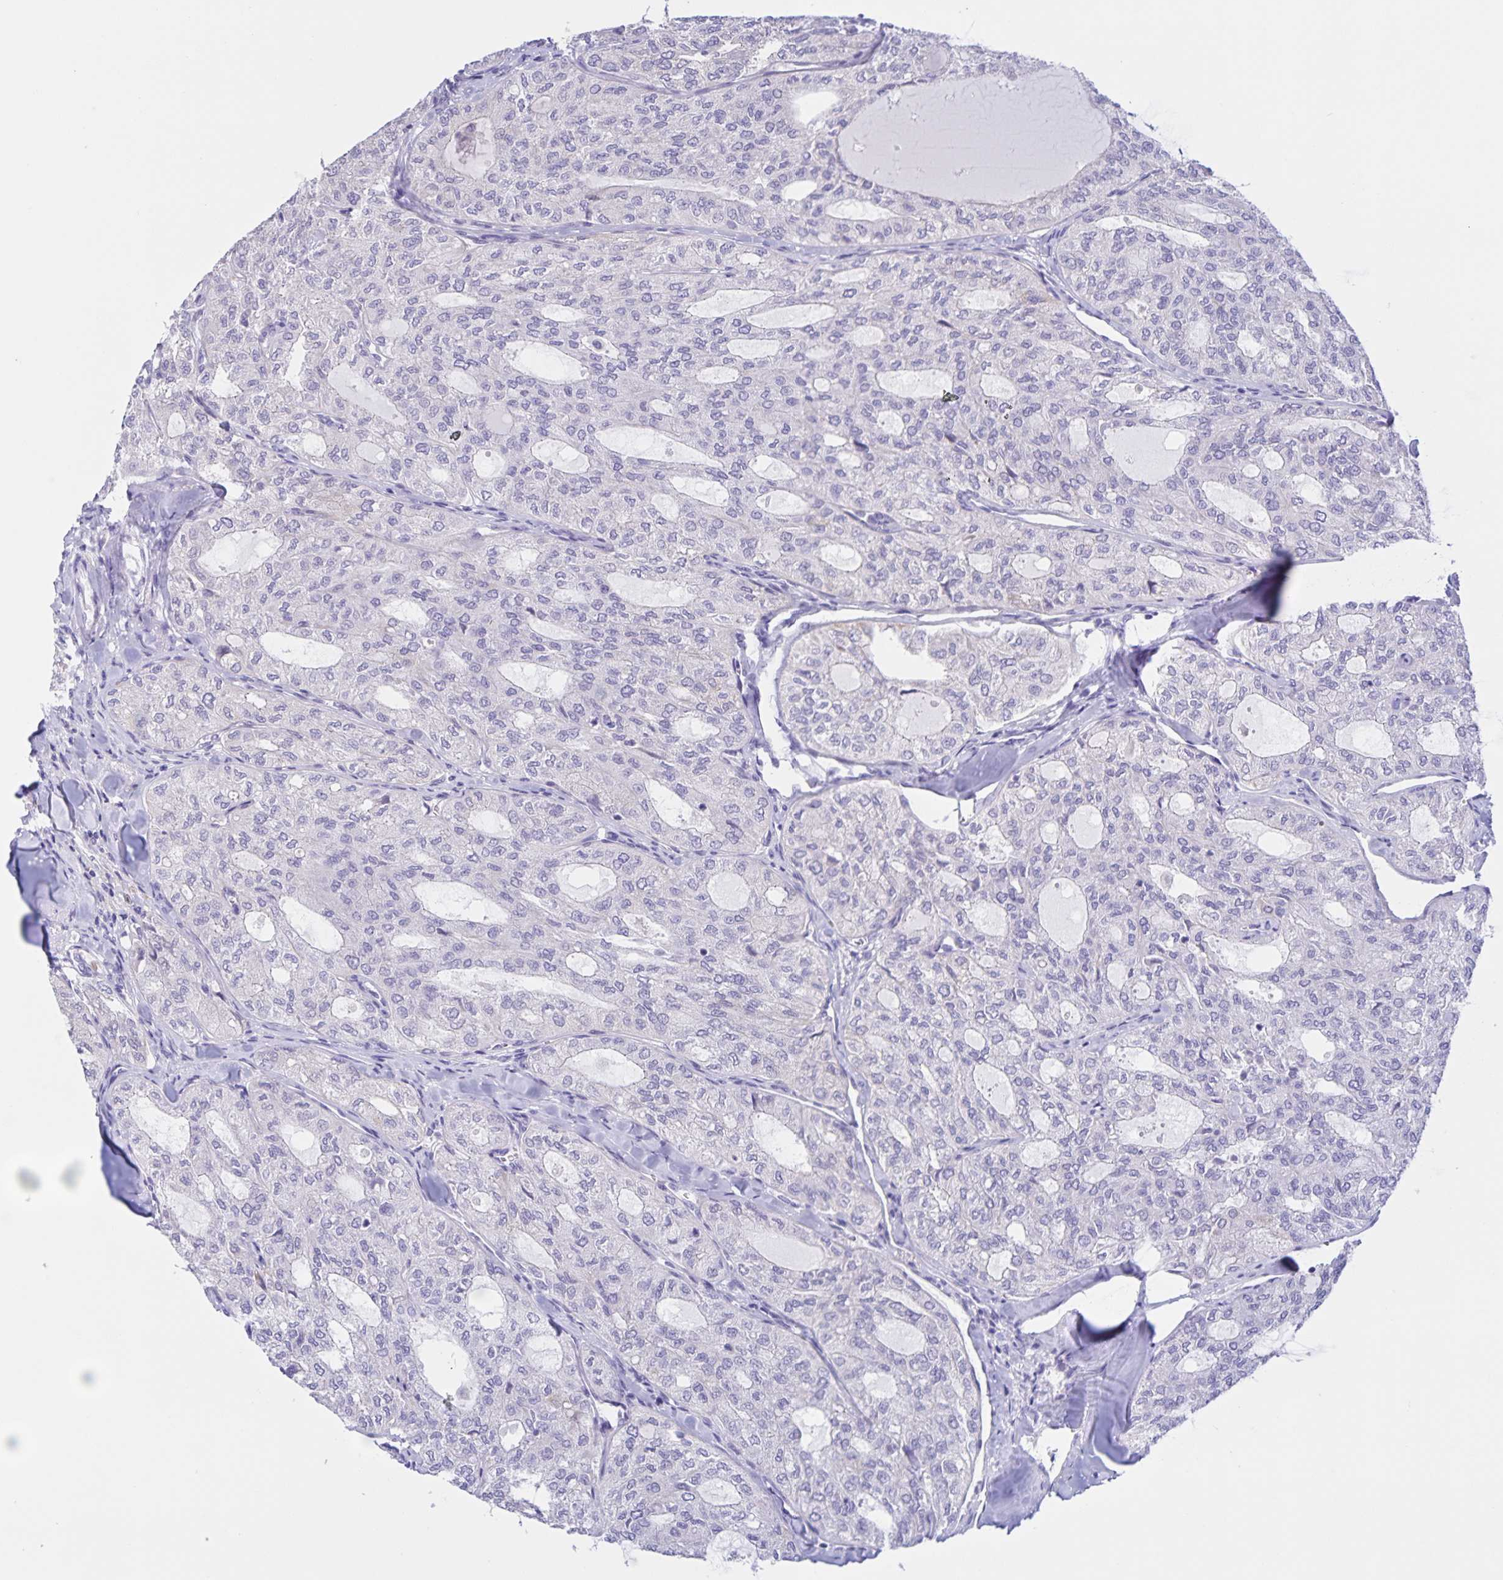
{"staining": {"intensity": "negative", "quantity": "none", "location": "none"}, "tissue": "thyroid cancer", "cell_type": "Tumor cells", "image_type": "cancer", "snomed": [{"axis": "morphology", "description": "Follicular adenoma carcinoma, NOS"}, {"axis": "topography", "description": "Thyroid gland"}], "caption": "Immunohistochemistry (IHC) histopathology image of follicular adenoma carcinoma (thyroid) stained for a protein (brown), which reveals no staining in tumor cells.", "gene": "DMGDH", "patient": {"sex": "male", "age": 75}}